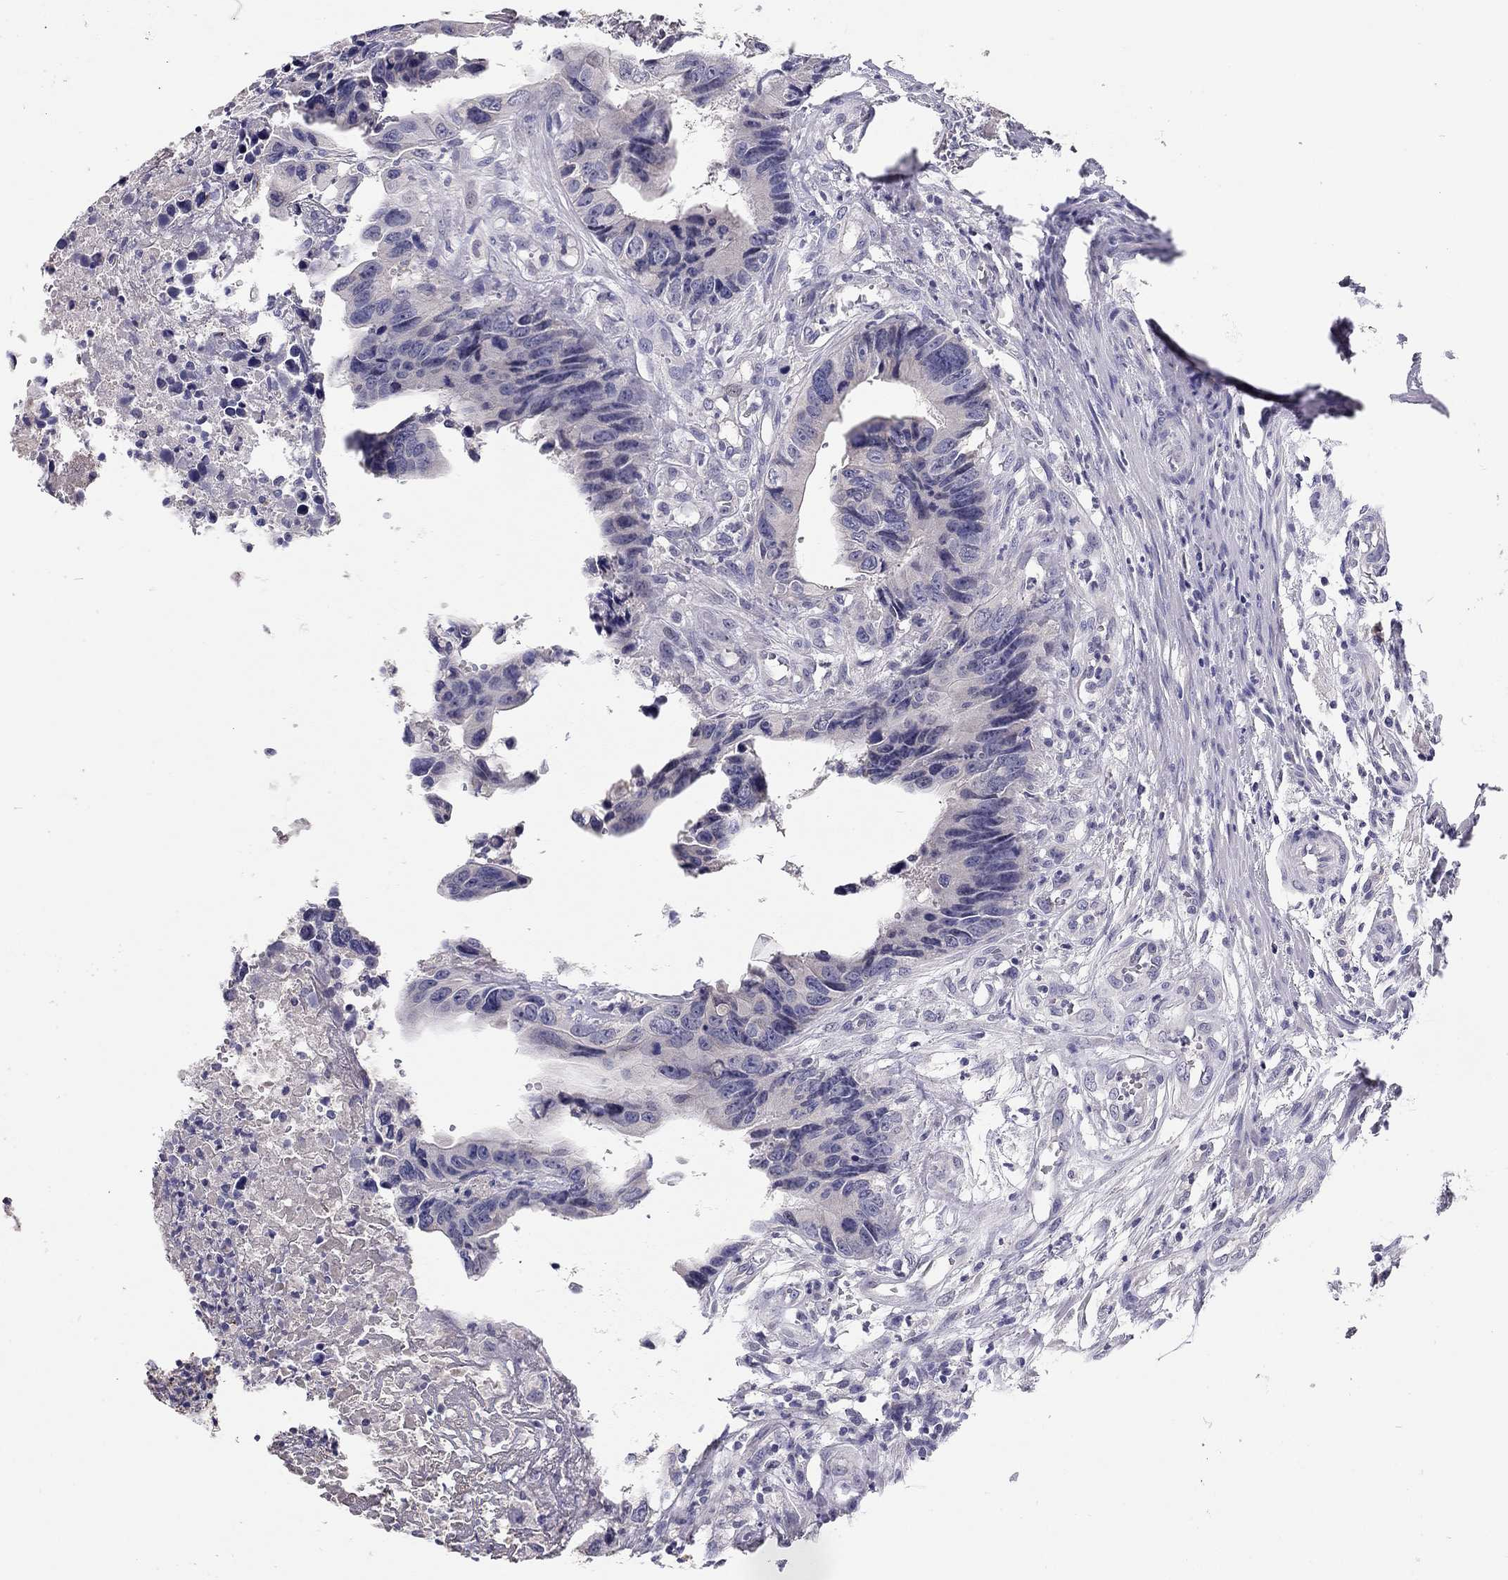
{"staining": {"intensity": "negative", "quantity": "none", "location": "none"}, "tissue": "colorectal cancer", "cell_type": "Tumor cells", "image_type": "cancer", "snomed": [{"axis": "morphology", "description": "Adenocarcinoma, NOS"}, {"axis": "topography", "description": "Colon"}], "caption": "This is a image of immunohistochemistry staining of adenocarcinoma (colorectal), which shows no expression in tumor cells.", "gene": "SCARB1", "patient": {"sex": "female", "age": 87}}